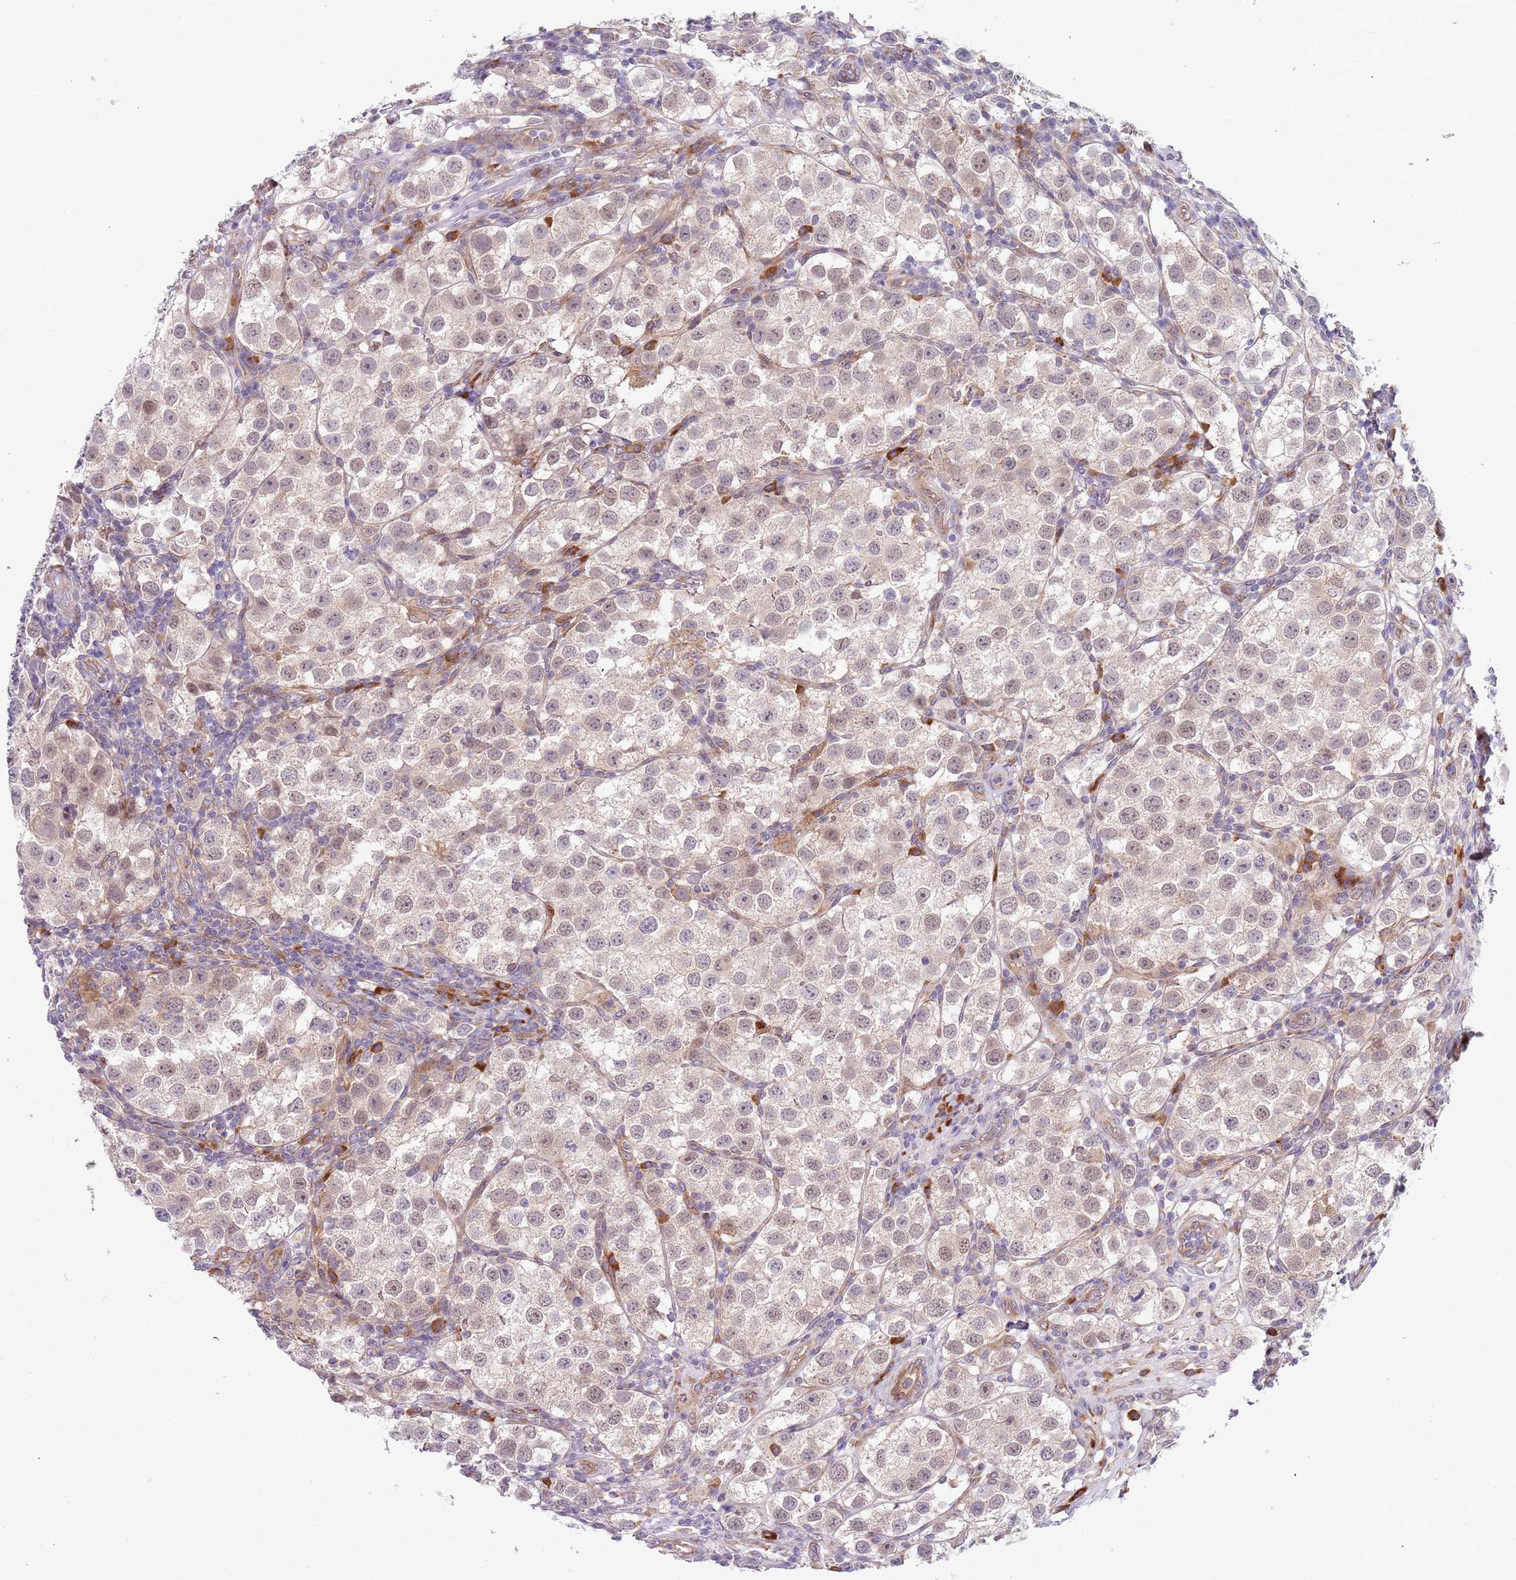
{"staining": {"intensity": "weak", "quantity": "25%-75%", "location": "cytoplasmic/membranous"}, "tissue": "testis cancer", "cell_type": "Tumor cells", "image_type": "cancer", "snomed": [{"axis": "morphology", "description": "Seminoma, NOS"}, {"axis": "topography", "description": "Testis"}], "caption": "Immunohistochemical staining of testis cancer (seminoma) reveals low levels of weak cytoplasmic/membranous protein positivity in approximately 25%-75% of tumor cells.", "gene": "VWCE", "patient": {"sex": "male", "age": 37}}